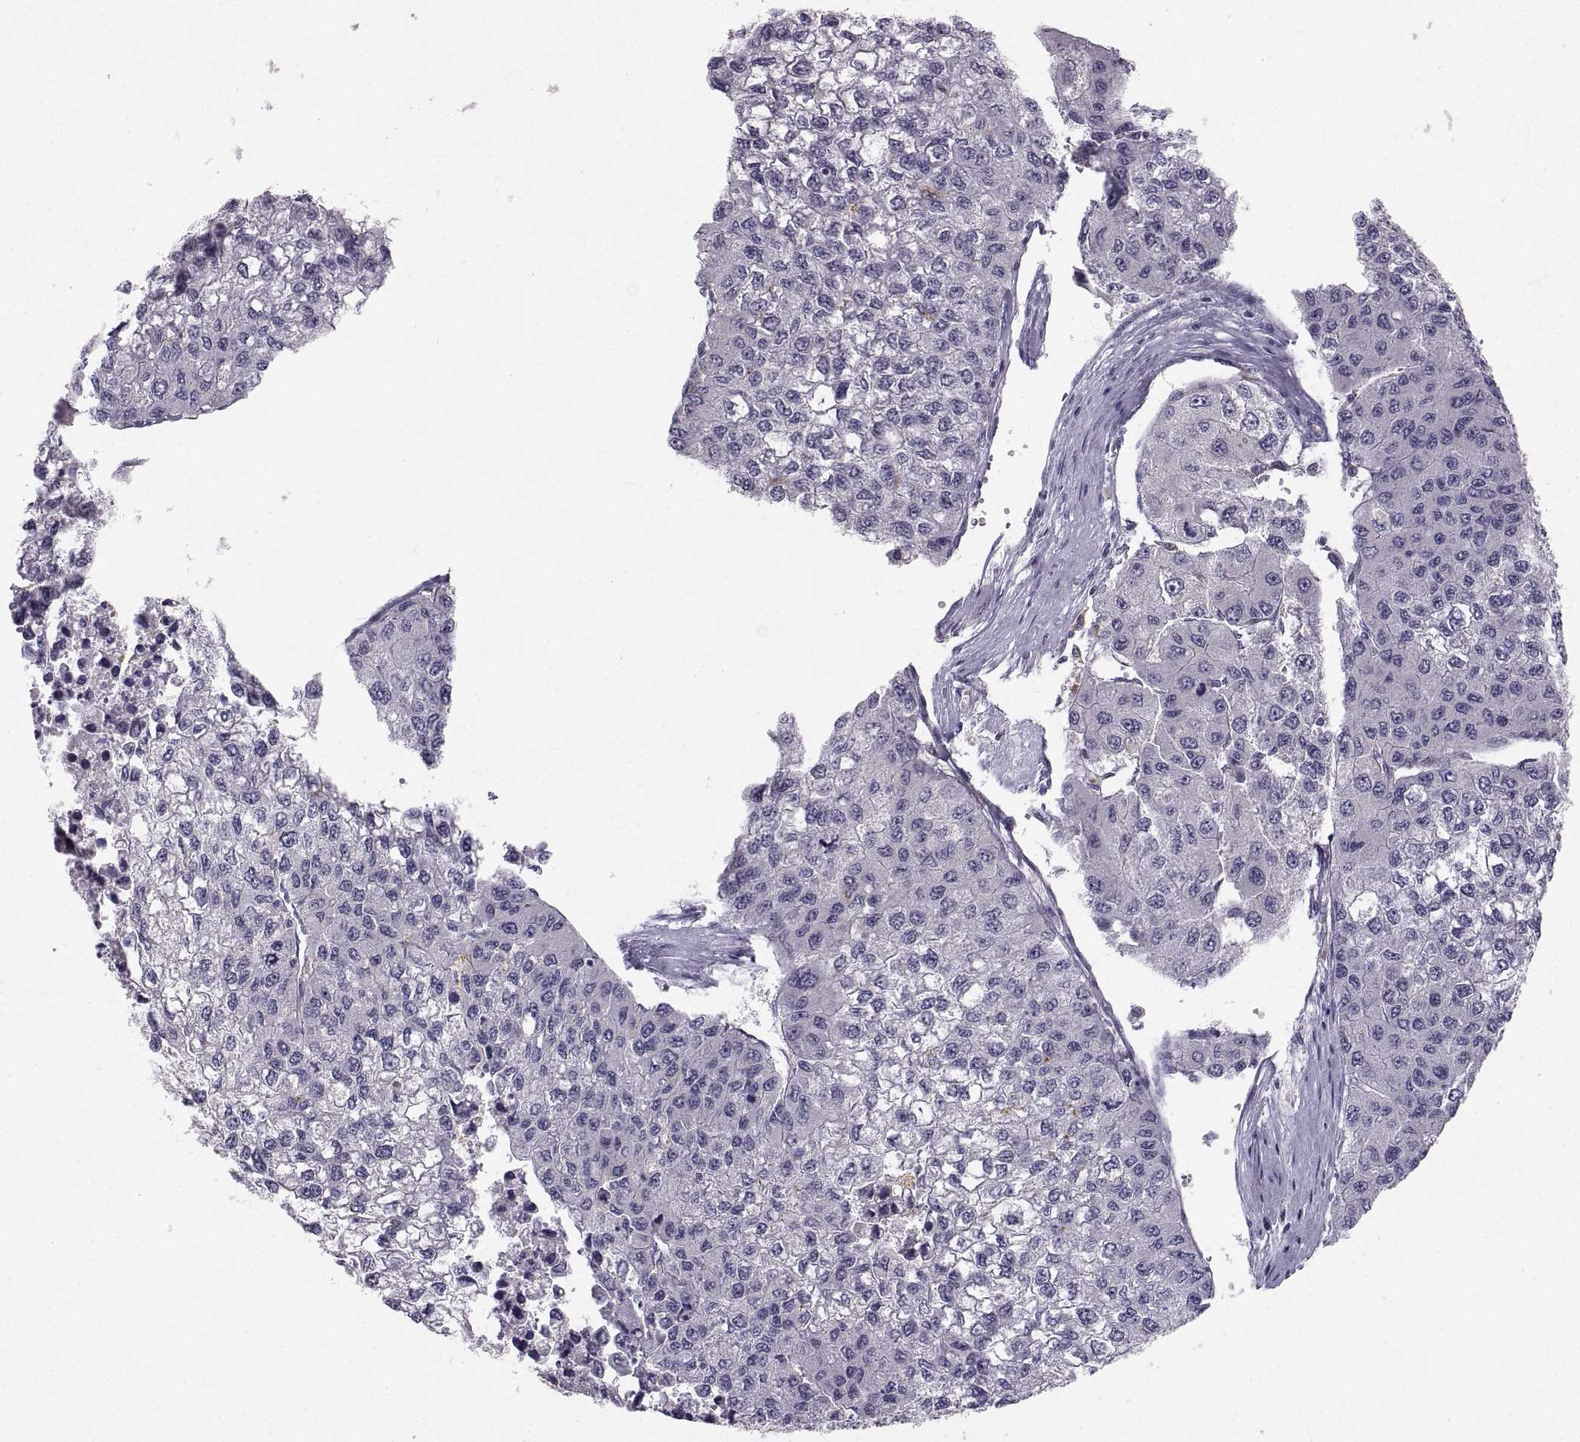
{"staining": {"intensity": "negative", "quantity": "none", "location": "none"}, "tissue": "liver cancer", "cell_type": "Tumor cells", "image_type": "cancer", "snomed": [{"axis": "morphology", "description": "Carcinoma, Hepatocellular, NOS"}, {"axis": "topography", "description": "Liver"}], "caption": "Immunohistochemistry (IHC) of human liver cancer (hepatocellular carcinoma) demonstrates no staining in tumor cells.", "gene": "PGM5", "patient": {"sex": "female", "age": 66}}